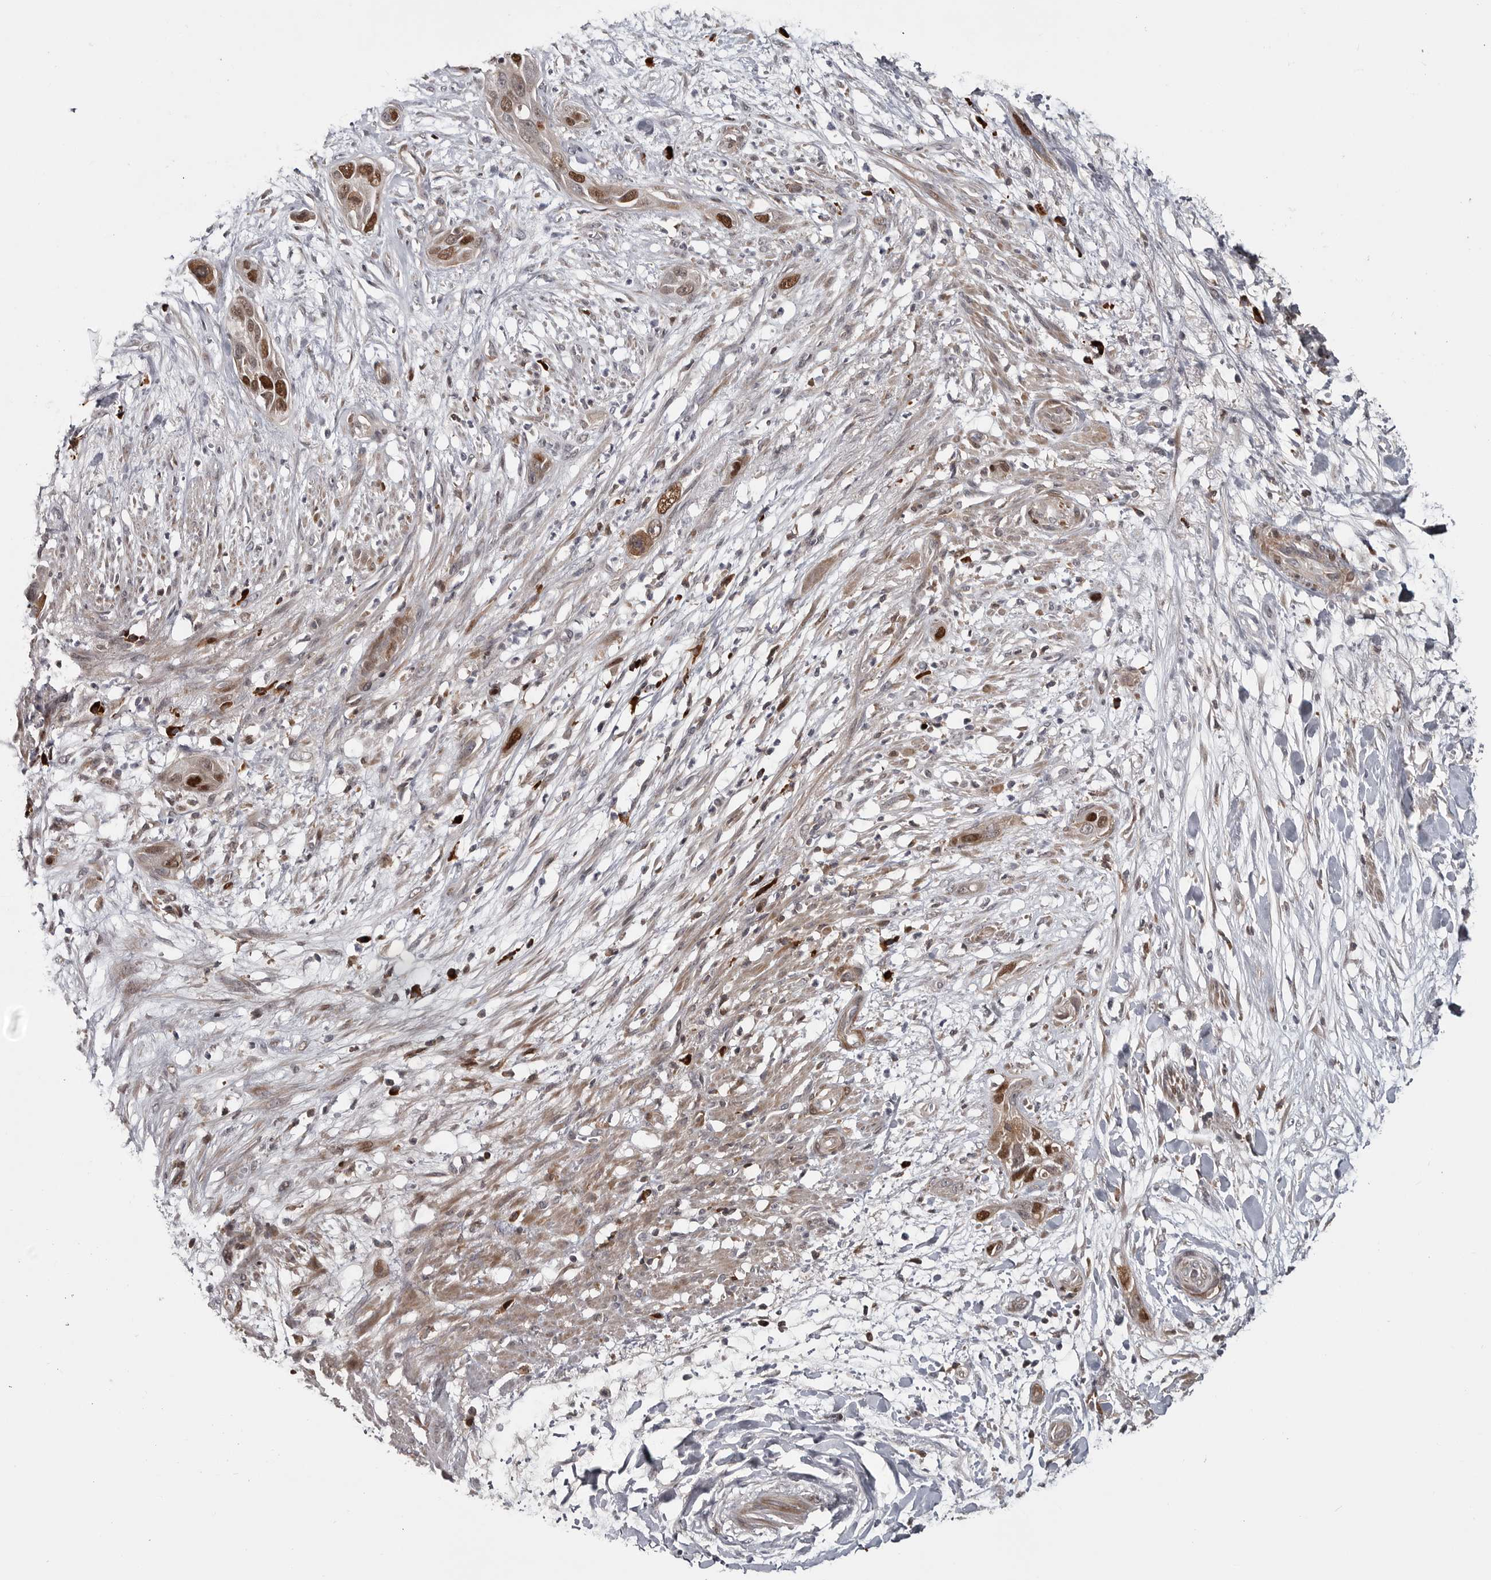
{"staining": {"intensity": "strong", "quantity": ">75%", "location": "nuclear"}, "tissue": "pancreatic cancer", "cell_type": "Tumor cells", "image_type": "cancer", "snomed": [{"axis": "morphology", "description": "Adenocarcinoma, NOS"}, {"axis": "topography", "description": "Pancreas"}], "caption": "Adenocarcinoma (pancreatic) was stained to show a protein in brown. There is high levels of strong nuclear staining in about >75% of tumor cells.", "gene": "ZNF277", "patient": {"sex": "female", "age": 60}}